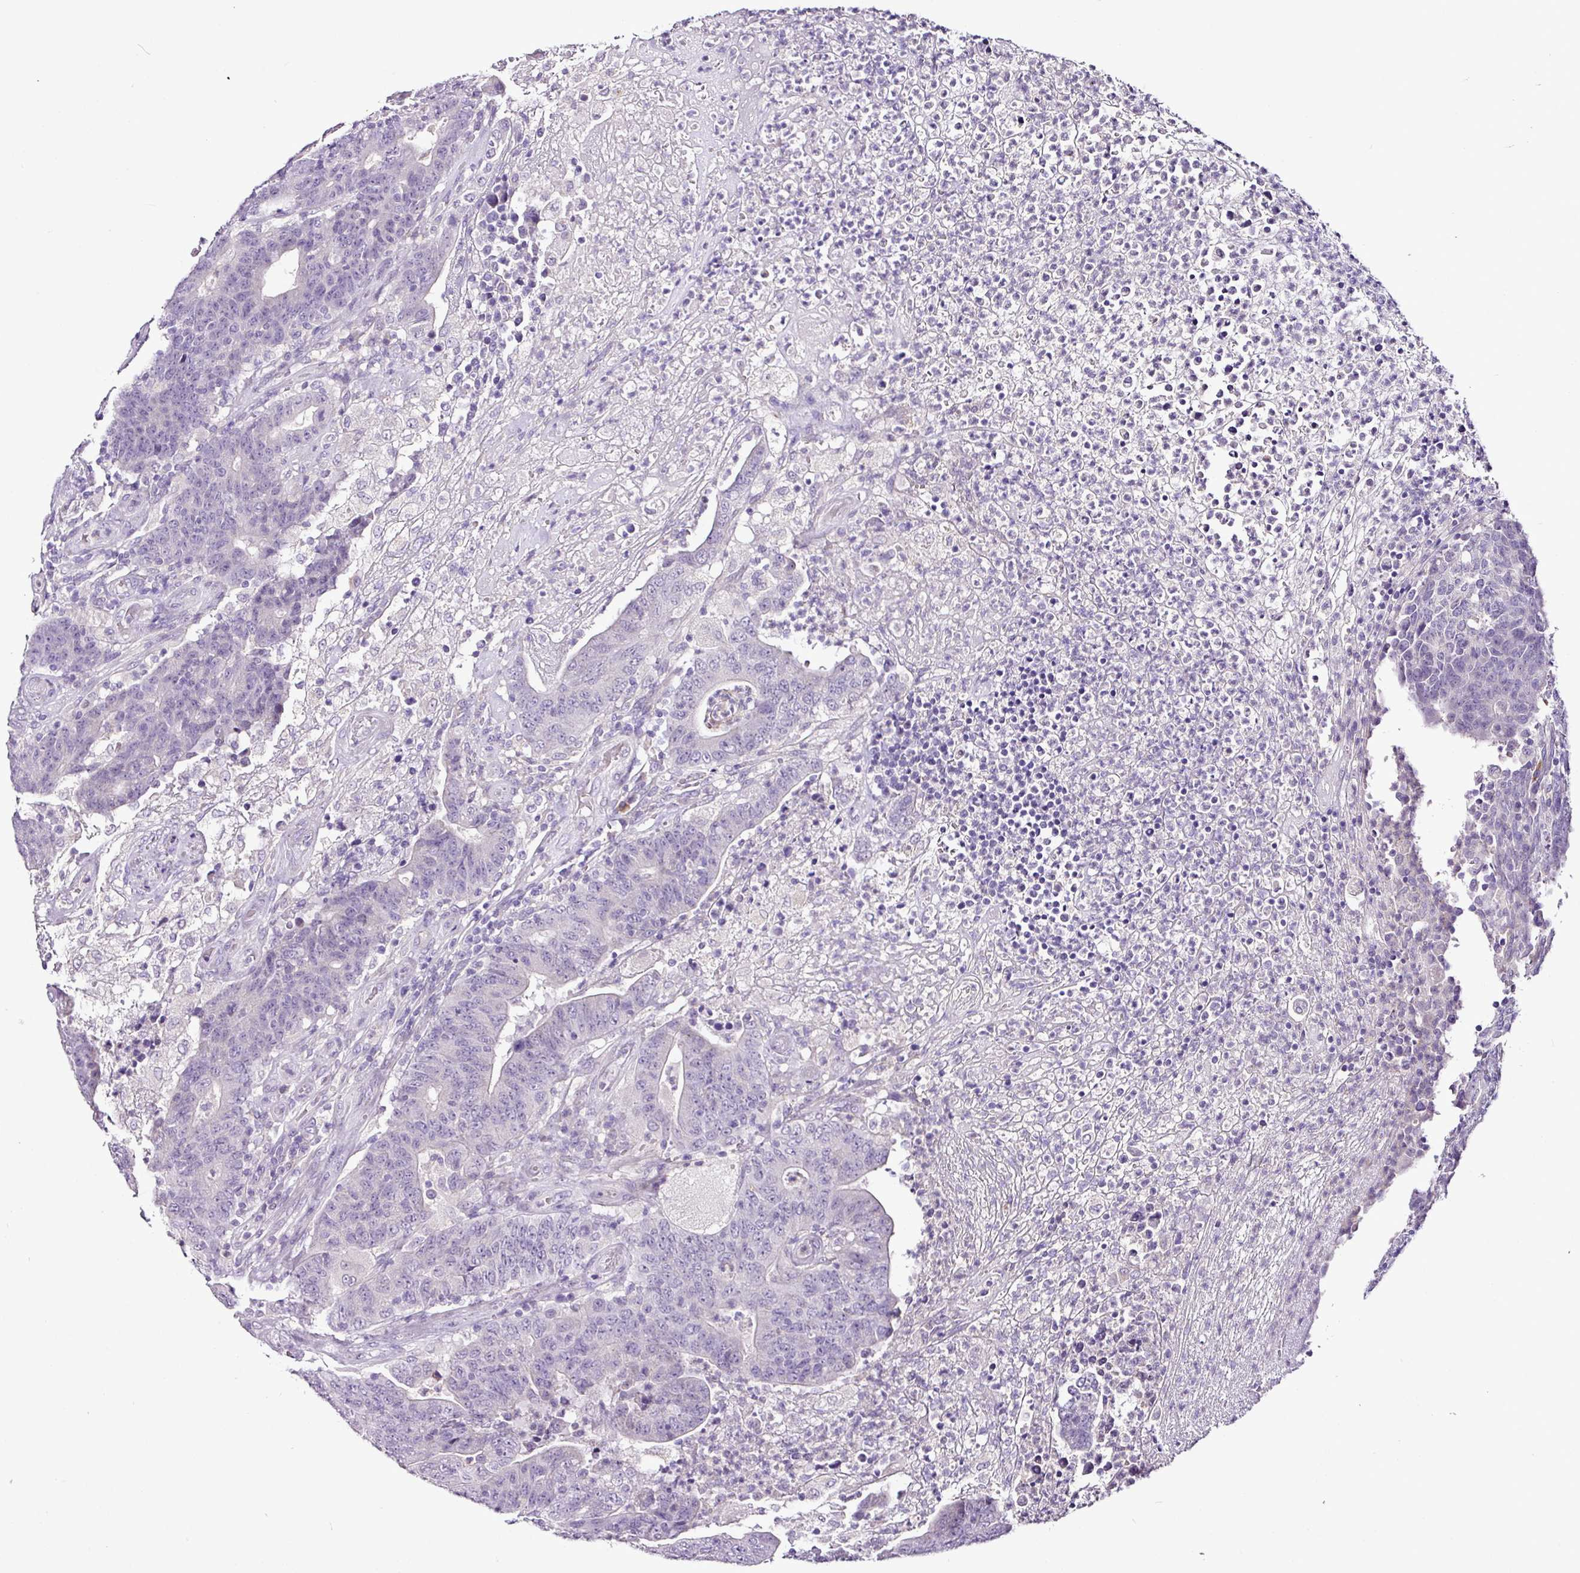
{"staining": {"intensity": "negative", "quantity": "none", "location": "none"}, "tissue": "colorectal cancer", "cell_type": "Tumor cells", "image_type": "cancer", "snomed": [{"axis": "morphology", "description": "Adenocarcinoma, NOS"}, {"axis": "topography", "description": "Colon"}], "caption": "High power microscopy photomicrograph of an immunohistochemistry image of colorectal cancer, revealing no significant staining in tumor cells.", "gene": "ESR1", "patient": {"sex": "female", "age": 75}}